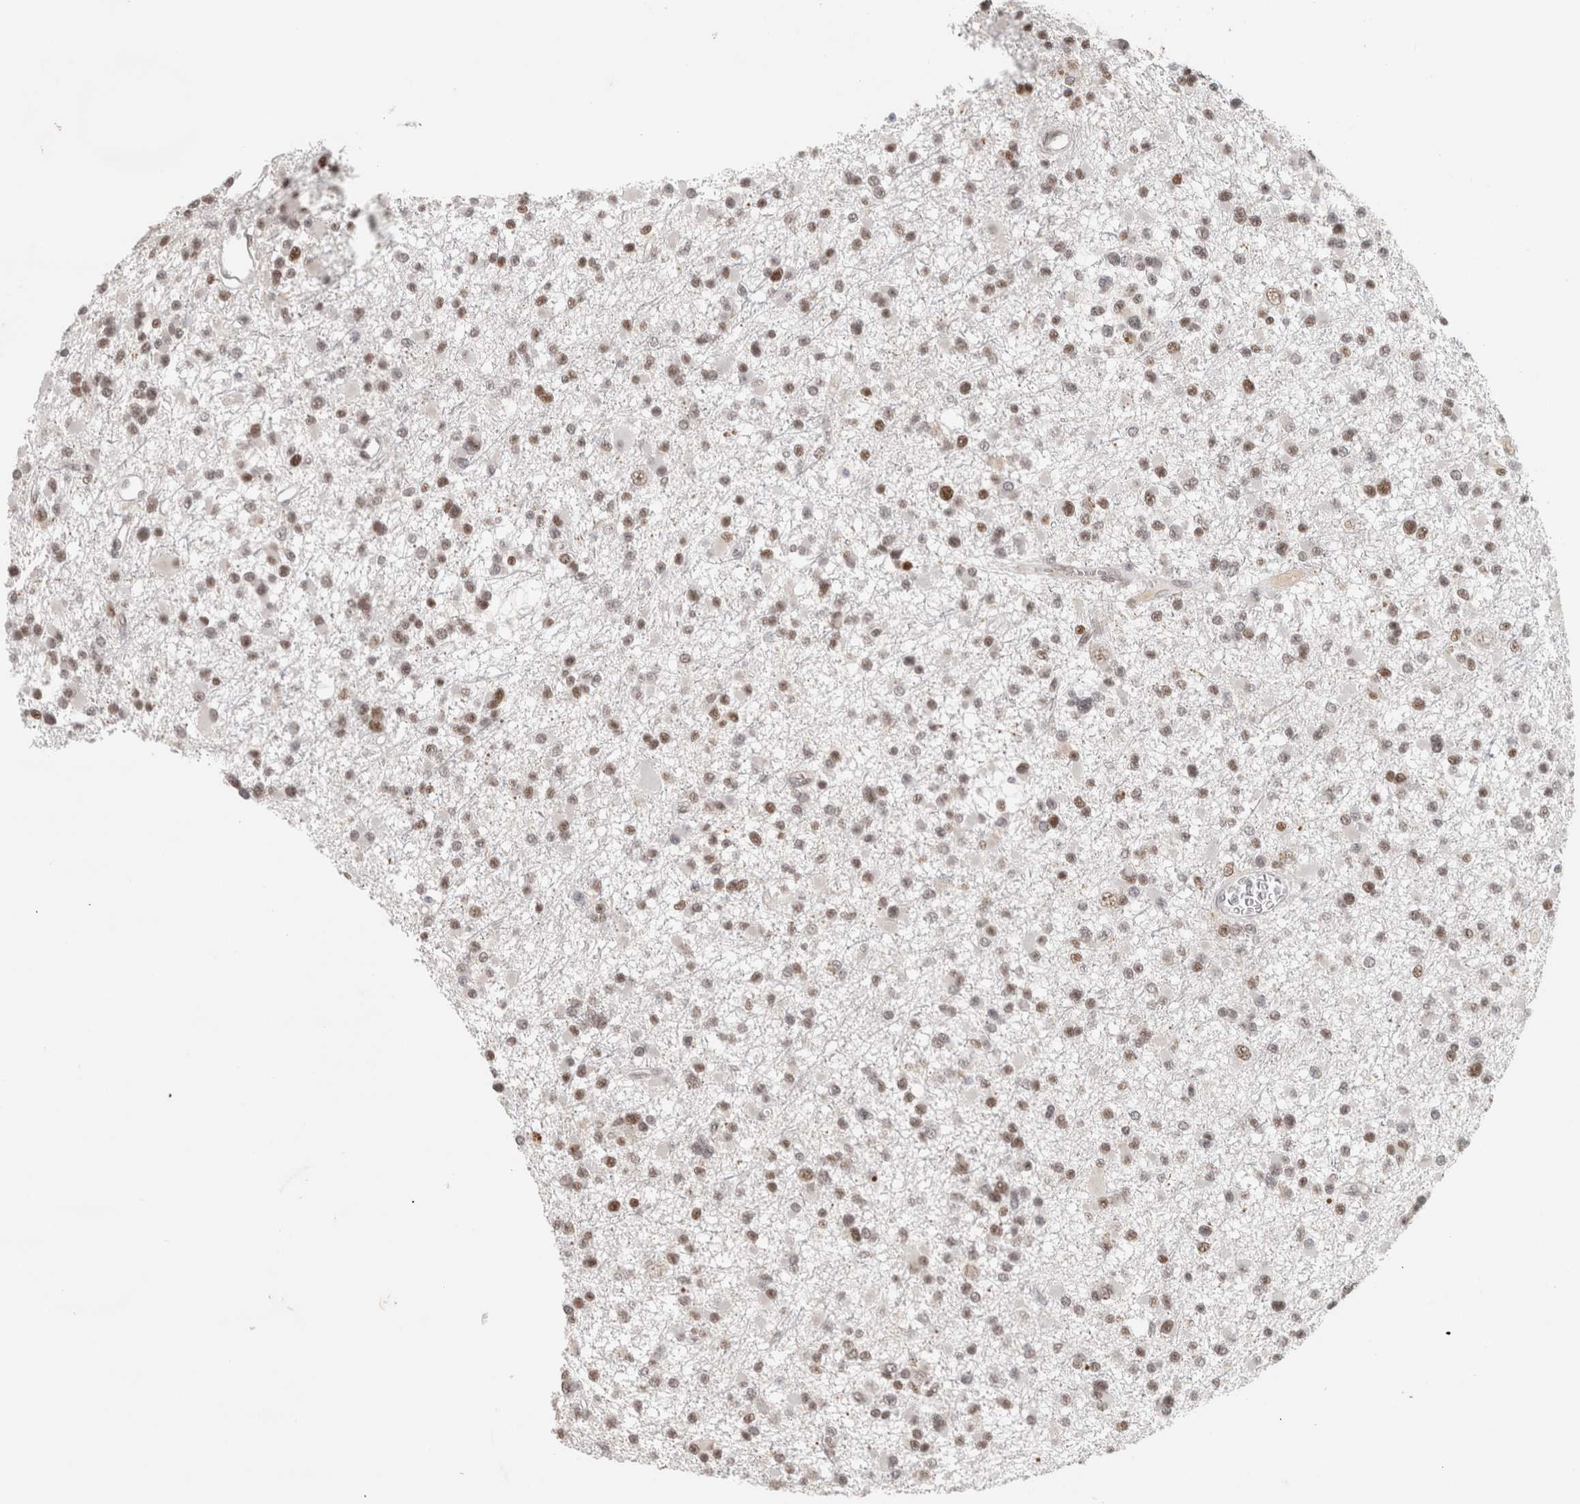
{"staining": {"intensity": "moderate", "quantity": "<25%", "location": "nuclear"}, "tissue": "glioma", "cell_type": "Tumor cells", "image_type": "cancer", "snomed": [{"axis": "morphology", "description": "Glioma, malignant, Low grade"}, {"axis": "topography", "description": "Brain"}], "caption": "Immunohistochemistry (IHC) of glioma exhibits low levels of moderate nuclear positivity in about <25% of tumor cells.", "gene": "ZNF830", "patient": {"sex": "female", "age": 22}}